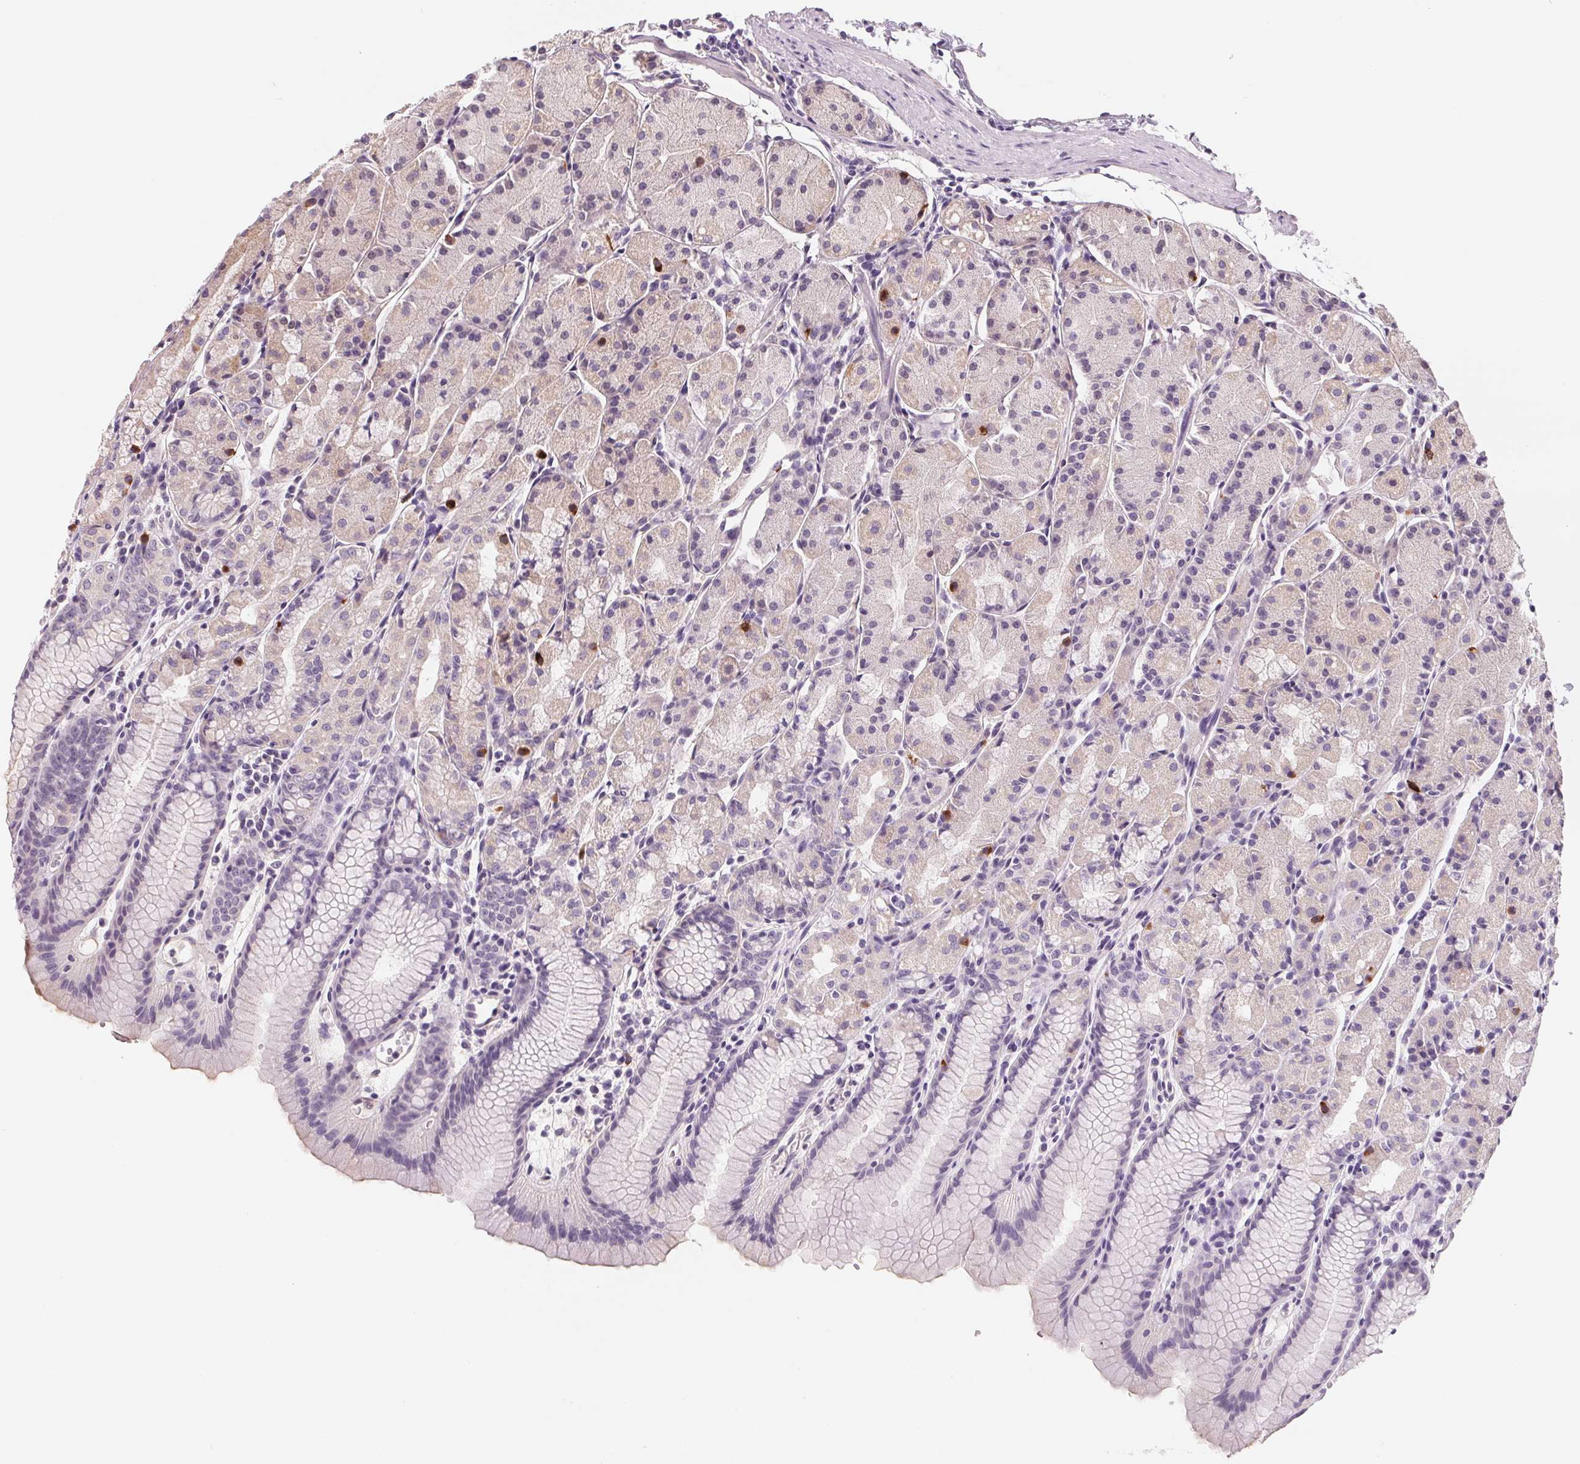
{"staining": {"intensity": "weak", "quantity": "<25%", "location": "cytoplasmic/membranous,nuclear"}, "tissue": "stomach", "cell_type": "Glandular cells", "image_type": "normal", "snomed": [{"axis": "morphology", "description": "Normal tissue, NOS"}, {"axis": "topography", "description": "Stomach, upper"}], "caption": "Unremarkable stomach was stained to show a protein in brown. There is no significant positivity in glandular cells. (Stains: DAB IHC with hematoxylin counter stain, Microscopy: brightfield microscopy at high magnification).", "gene": "CFC1B", "patient": {"sex": "male", "age": 47}}